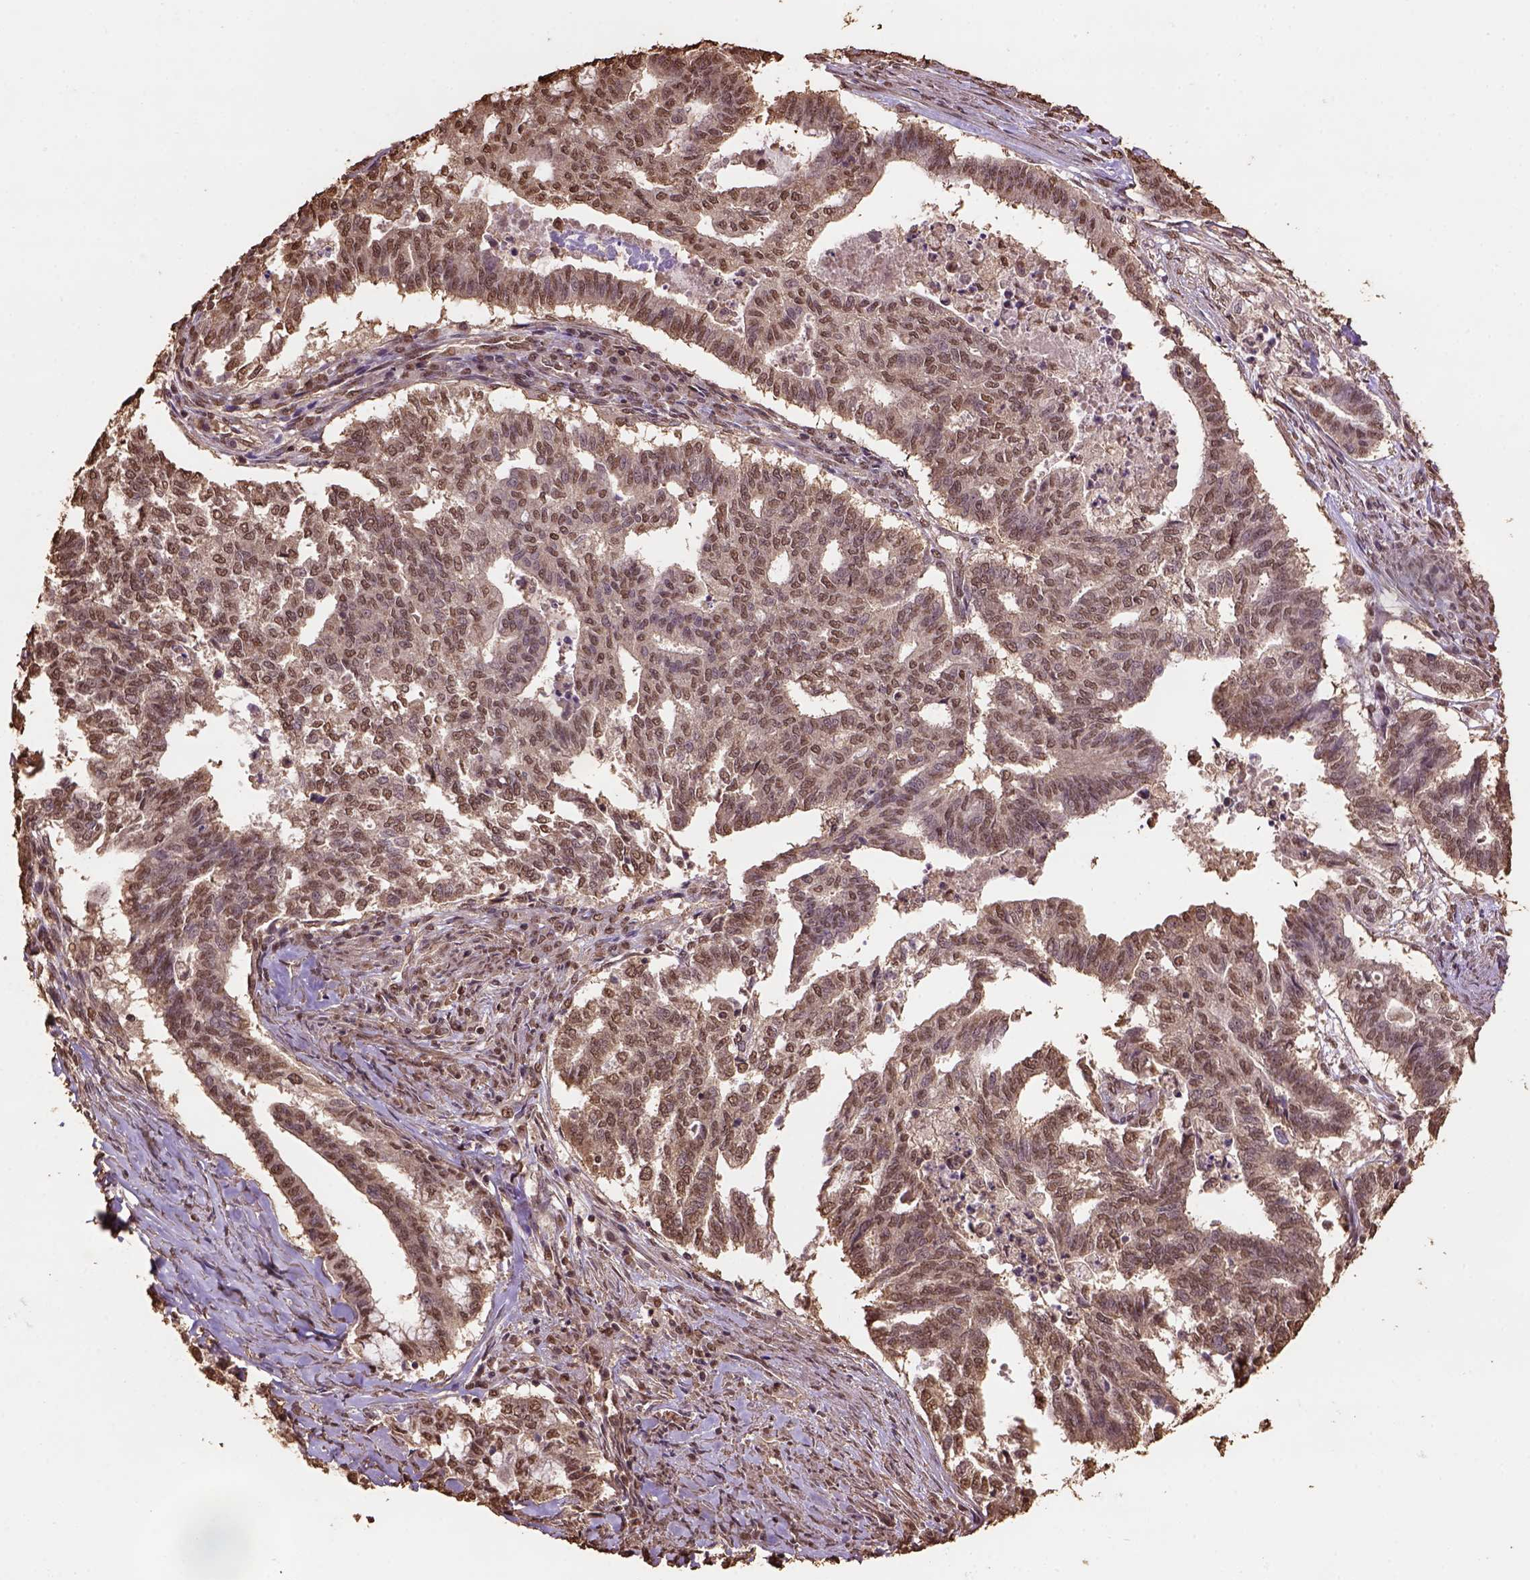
{"staining": {"intensity": "moderate", "quantity": ">75%", "location": "nuclear"}, "tissue": "endometrial cancer", "cell_type": "Tumor cells", "image_type": "cancer", "snomed": [{"axis": "morphology", "description": "Adenocarcinoma, NOS"}, {"axis": "topography", "description": "Endometrium"}], "caption": "Moderate nuclear staining is present in about >75% of tumor cells in endometrial adenocarcinoma. (brown staining indicates protein expression, while blue staining denotes nuclei).", "gene": "CSTF2T", "patient": {"sex": "female", "age": 79}}